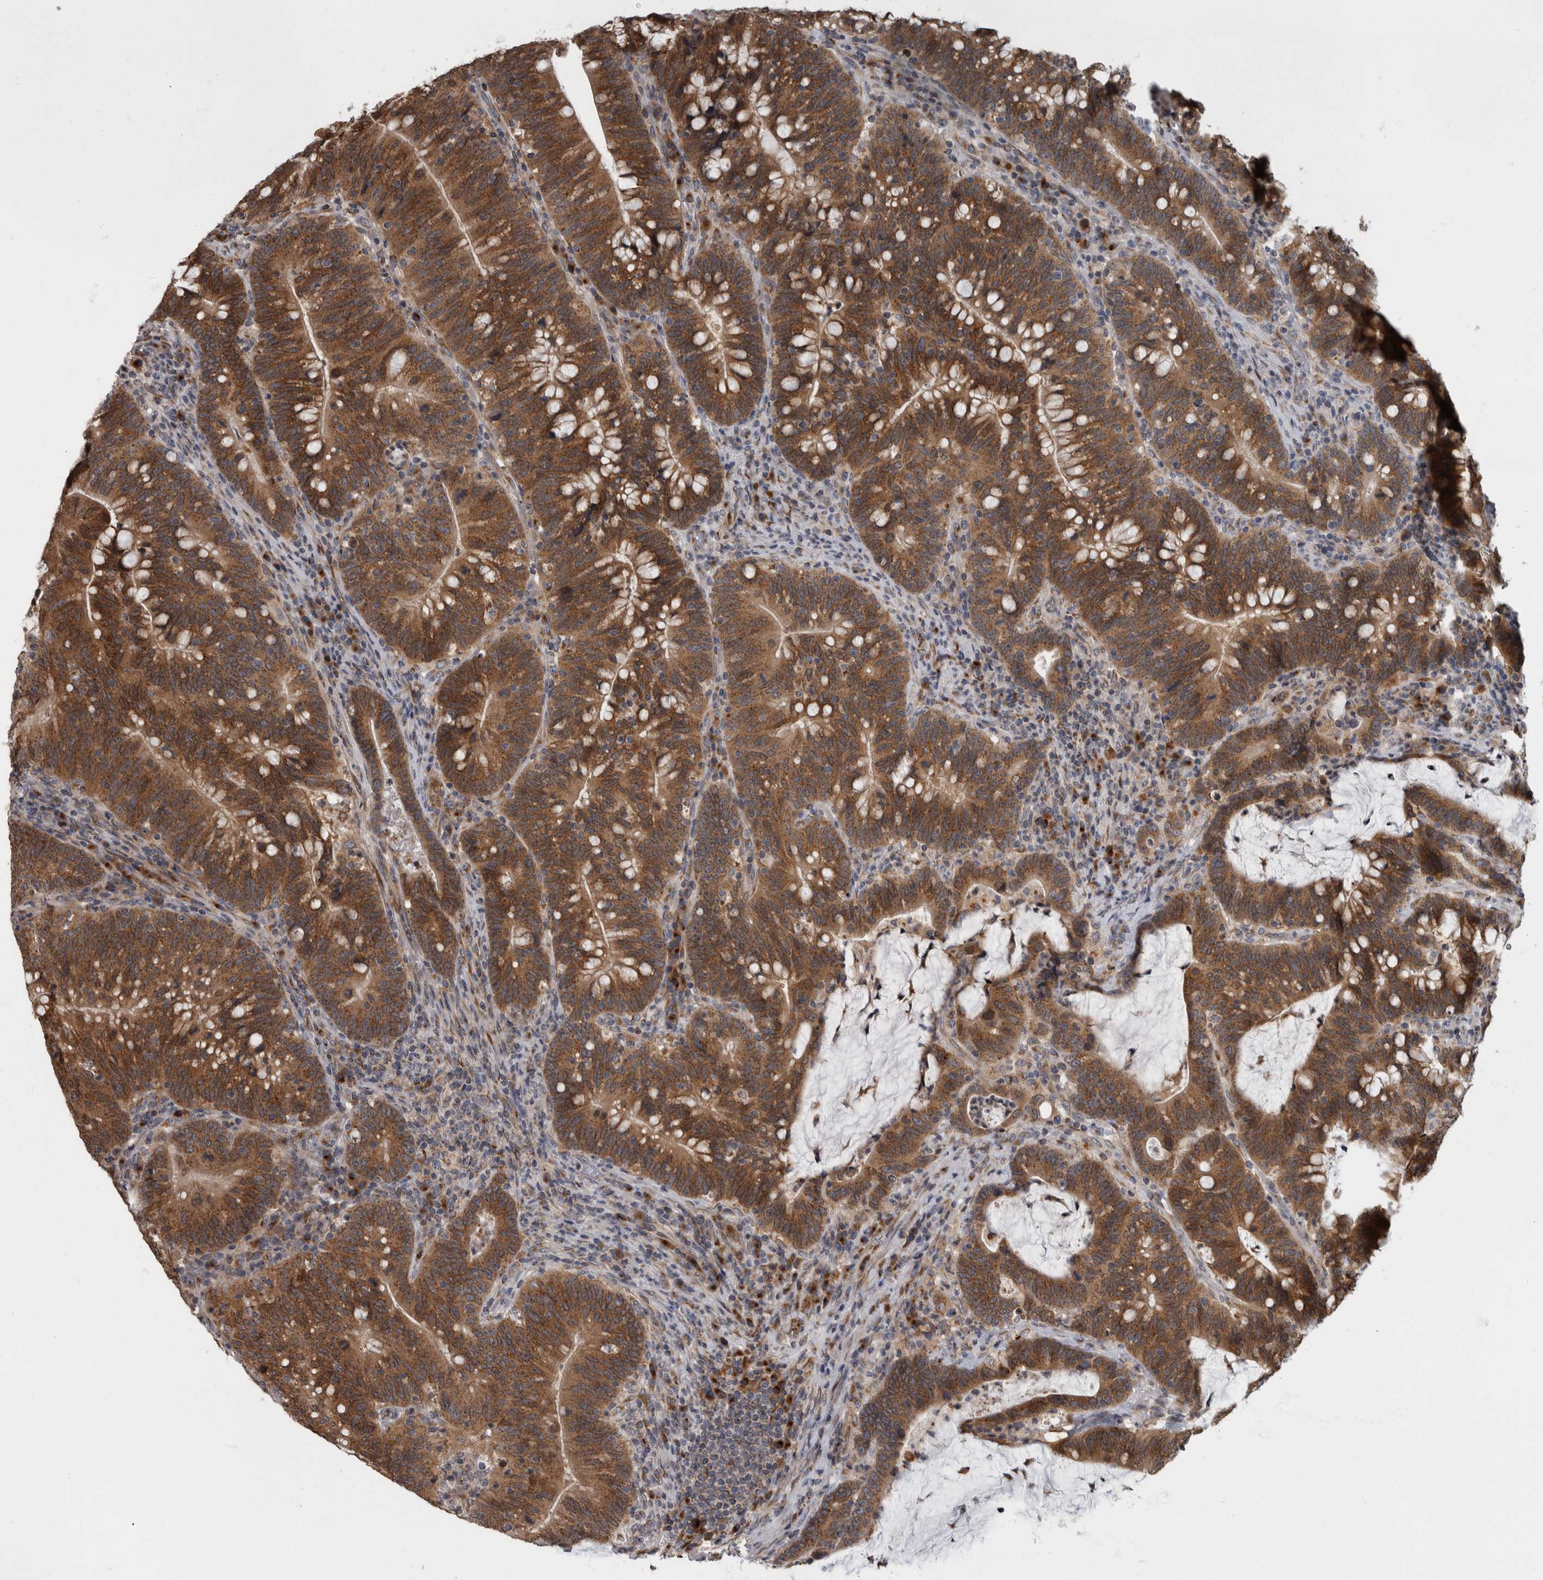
{"staining": {"intensity": "strong", "quantity": ">75%", "location": "cytoplasmic/membranous"}, "tissue": "colorectal cancer", "cell_type": "Tumor cells", "image_type": "cancer", "snomed": [{"axis": "morphology", "description": "Adenocarcinoma, NOS"}, {"axis": "topography", "description": "Colon"}], "caption": "A high-resolution image shows immunohistochemistry (IHC) staining of adenocarcinoma (colorectal), which reveals strong cytoplasmic/membranous expression in about >75% of tumor cells.", "gene": "LMAN2L", "patient": {"sex": "female", "age": 66}}